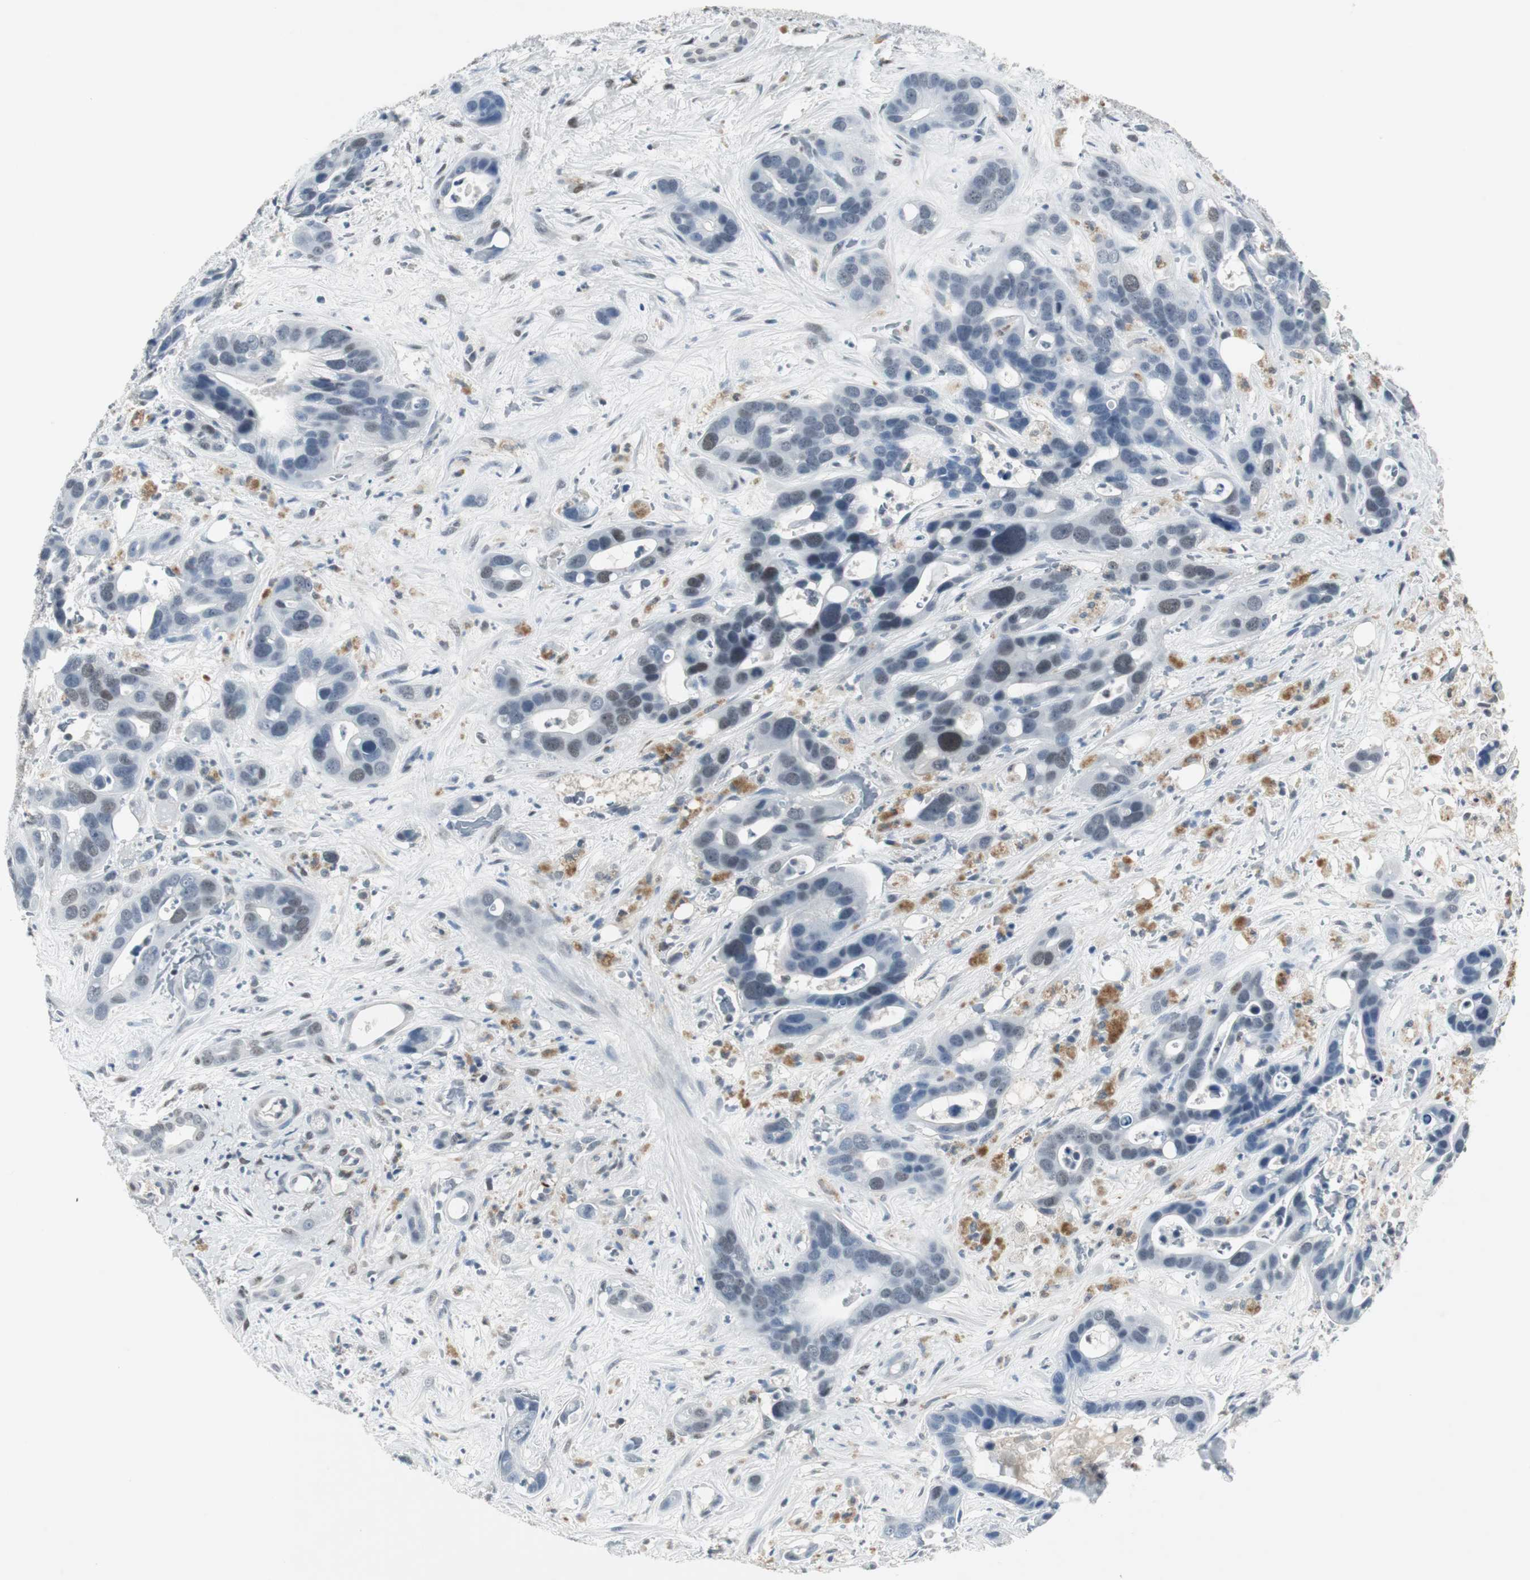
{"staining": {"intensity": "negative", "quantity": "none", "location": "none"}, "tissue": "liver cancer", "cell_type": "Tumor cells", "image_type": "cancer", "snomed": [{"axis": "morphology", "description": "Cholangiocarcinoma"}, {"axis": "topography", "description": "Liver"}], "caption": "Liver cholangiocarcinoma stained for a protein using IHC demonstrates no staining tumor cells.", "gene": "ELK1", "patient": {"sex": "female", "age": 65}}